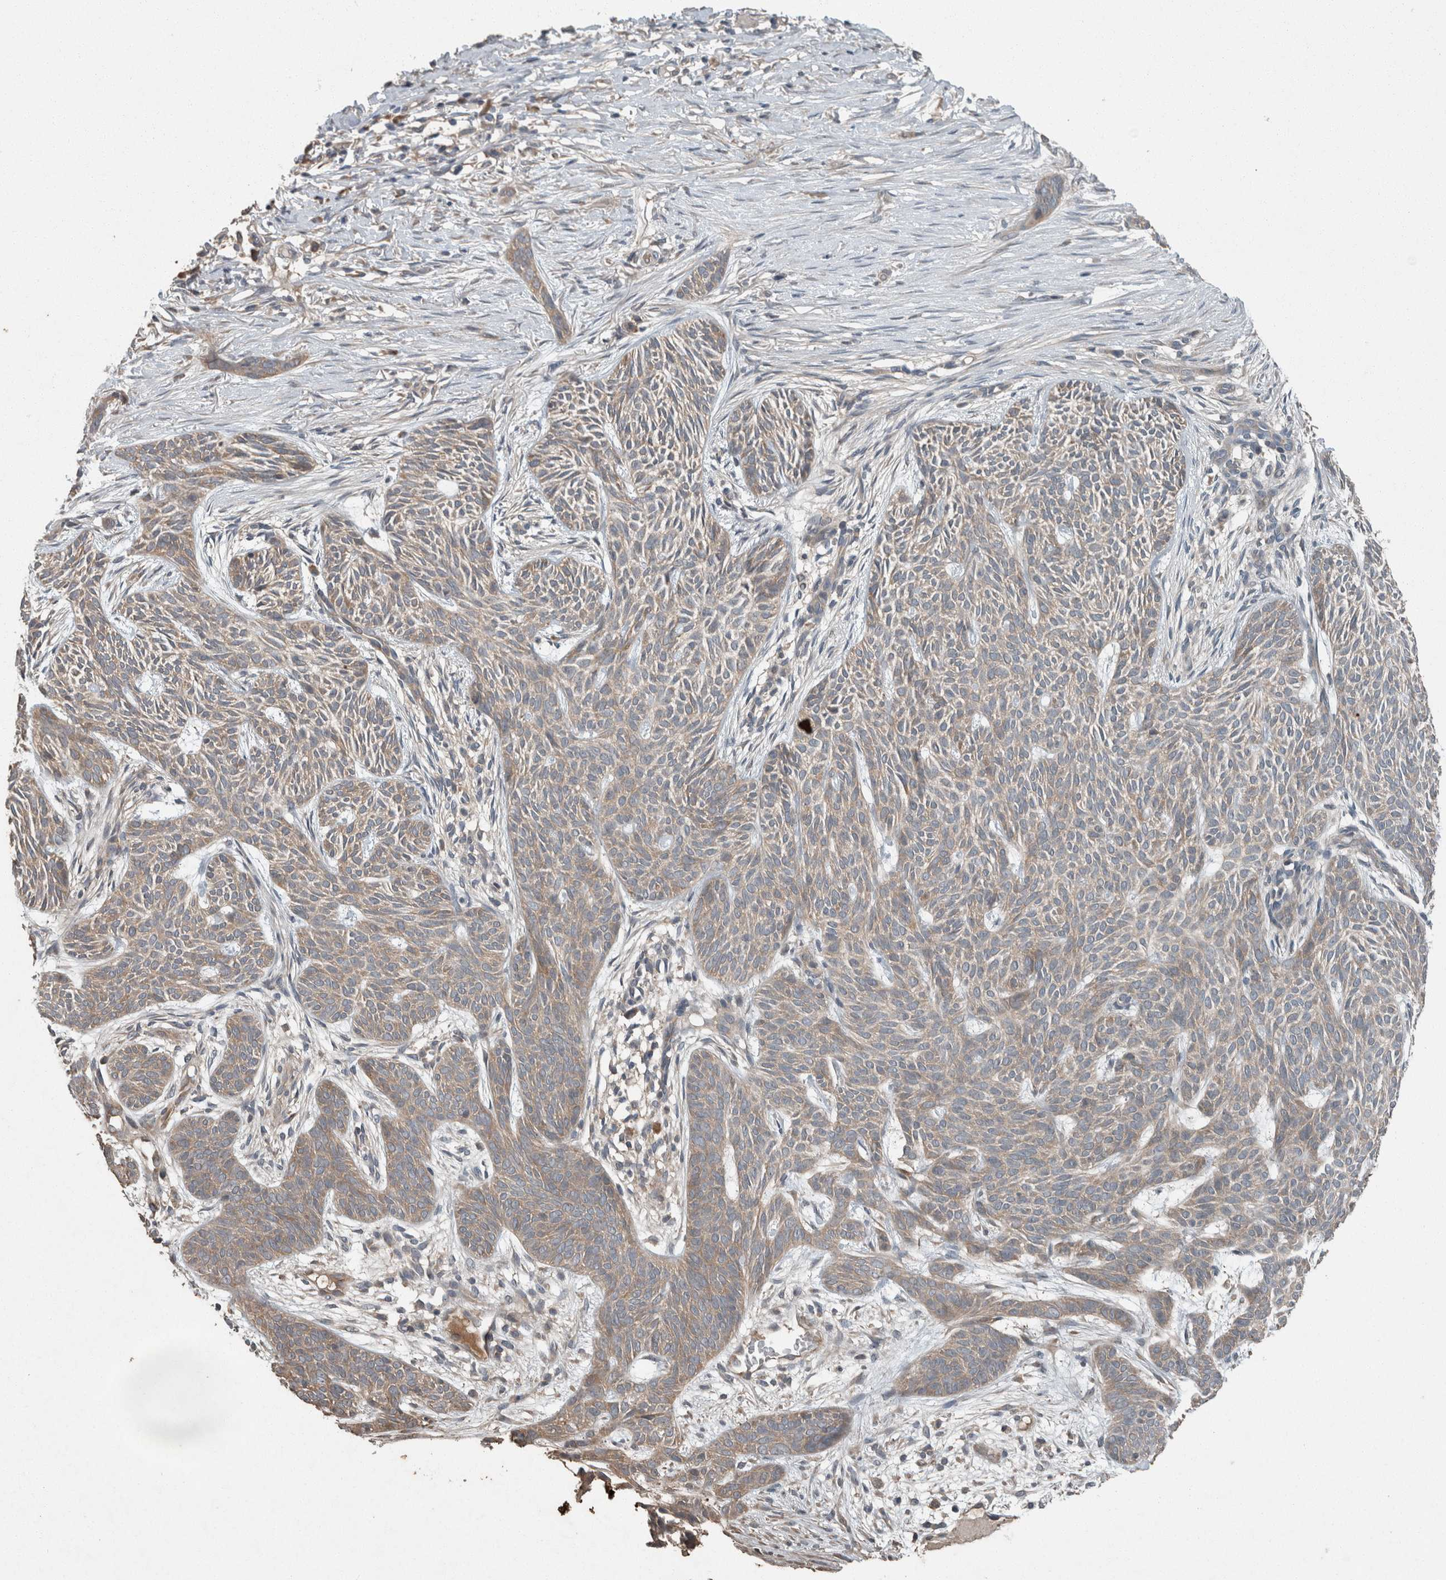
{"staining": {"intensity": "weak", "quantity": ">75%", "location": "cytoplasmic/membranous"}, "tissue": "skin cancer", "cell_type": "Tumor cells", "image_type": "cancer", "snomed": [{"axis": "morphology", "description": "Basal cell carcinoma"}, {"axis": "topography", "description": "Skin"}], "caption": "Weak cytoplasmic/membranous expression for a protein is present in approximately >75% of tumor cells of skin cancer using immunohistochemistry (IHC).", "gene": "KNTC1", "patient": {"sex": "female", "age": 59}}